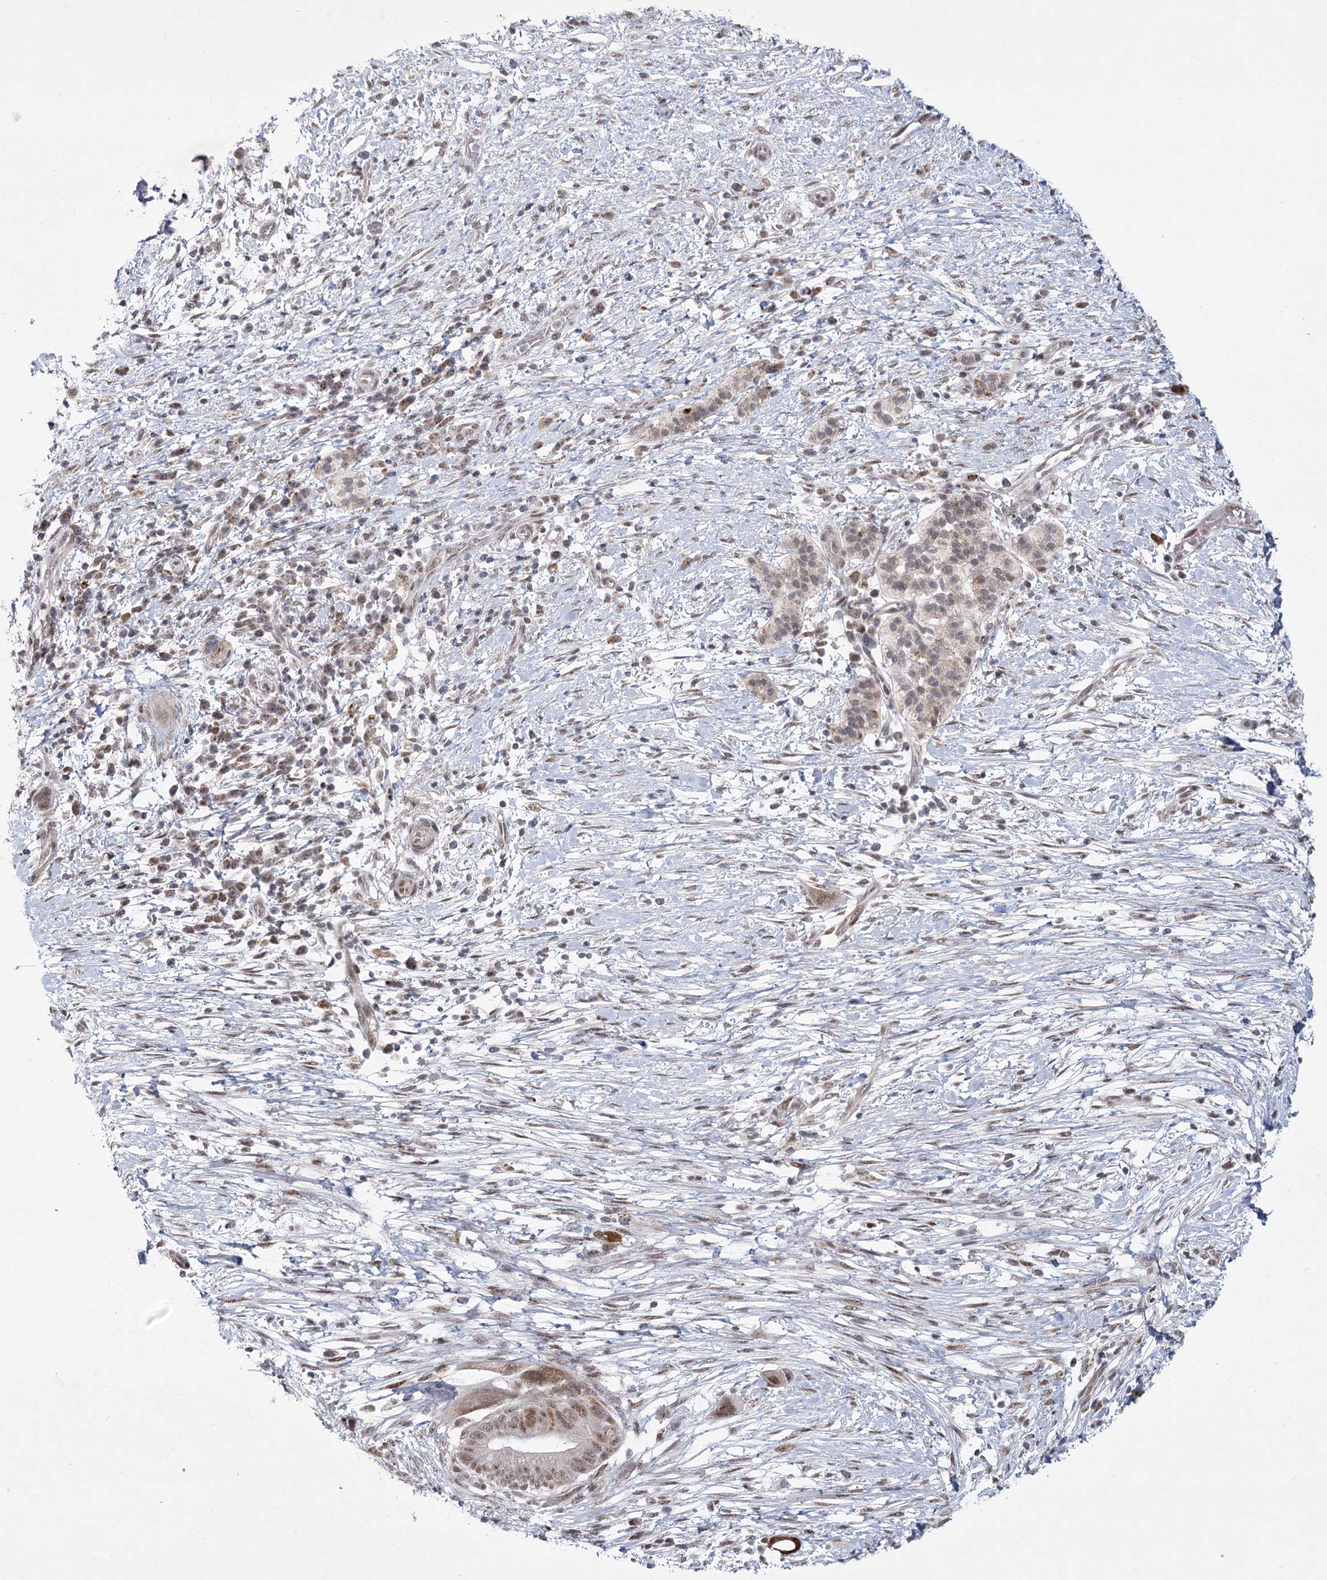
{"staining": {"intensity": "moderate", "quantity": ">75%", "location": "nuclear"}, "tissue": "pancreatic cancer", "cell_type": "Tumor cells", "image_type": "cancer", "snomed": [{"axis": "morphology", "description": "Adenocarcinoma, NOS"}, {"axis": "topography", "description": "Pancreas"}], "caption": "Brown immunohistochemical staining in pancreatic cancer demonstrates moderate nuclear expression in about >75% of tumor cells.", "gene": "CIB4", "patient": {"sex": "male", "age": 68}}